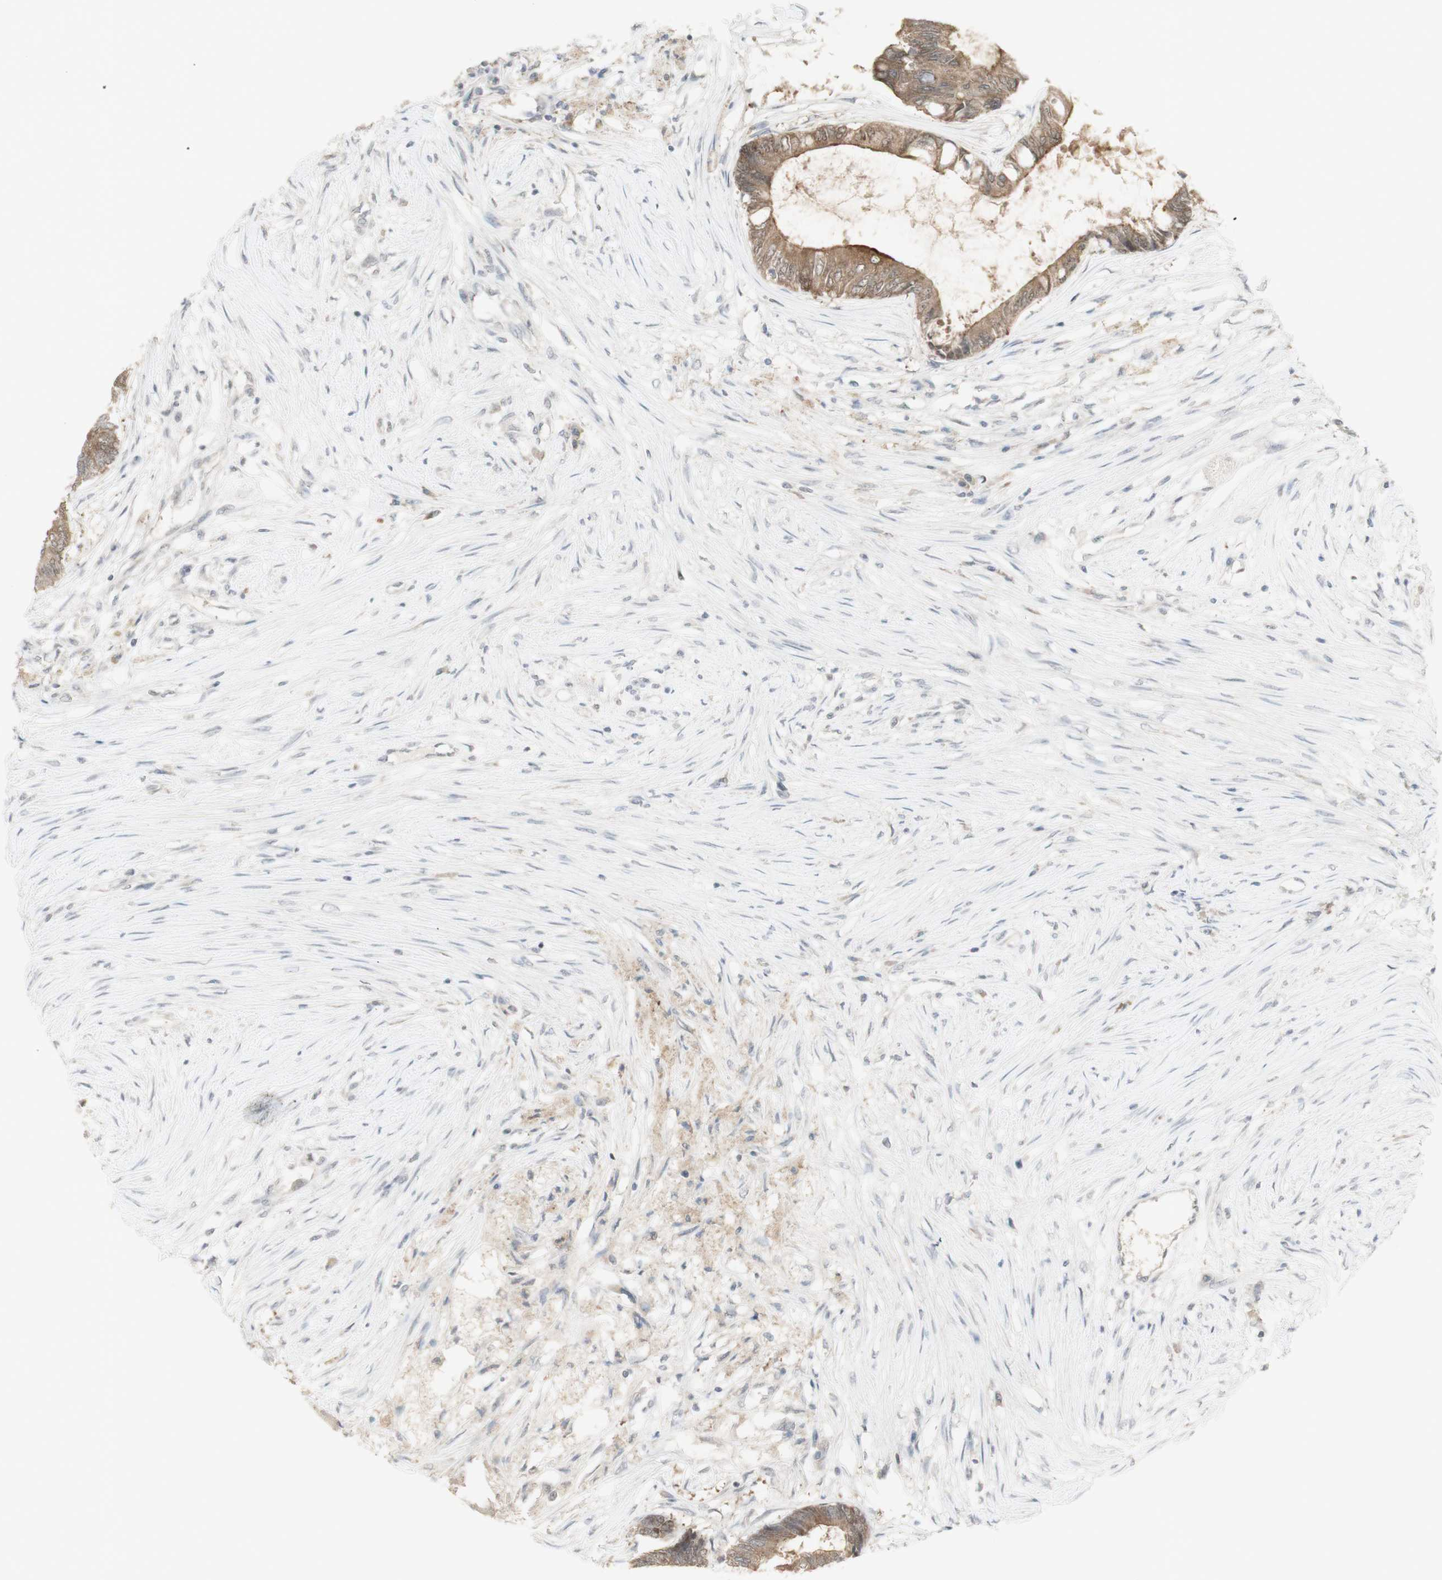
{"staining": {"intensity": "moderate", "quantity": ">75%", "location": "cytoplasmic/membranous"}, "tissue": "colorectal cancer", "cell_type": "Tumor cells", "image_type": "cancer", "snomed": [{"axis": "morphology", "description": "Adenocarcinoma, NOS"}, {"axis": "topography", "description": "Rectum"}], "caption": "Colorectal adenocarcinoma tissue demonstrates moderate cytoplasmic/membranous staining in approximately >75% of tumor cells", "gene": "C1orf116", "patient": {"sex": "male", "age": 63}}